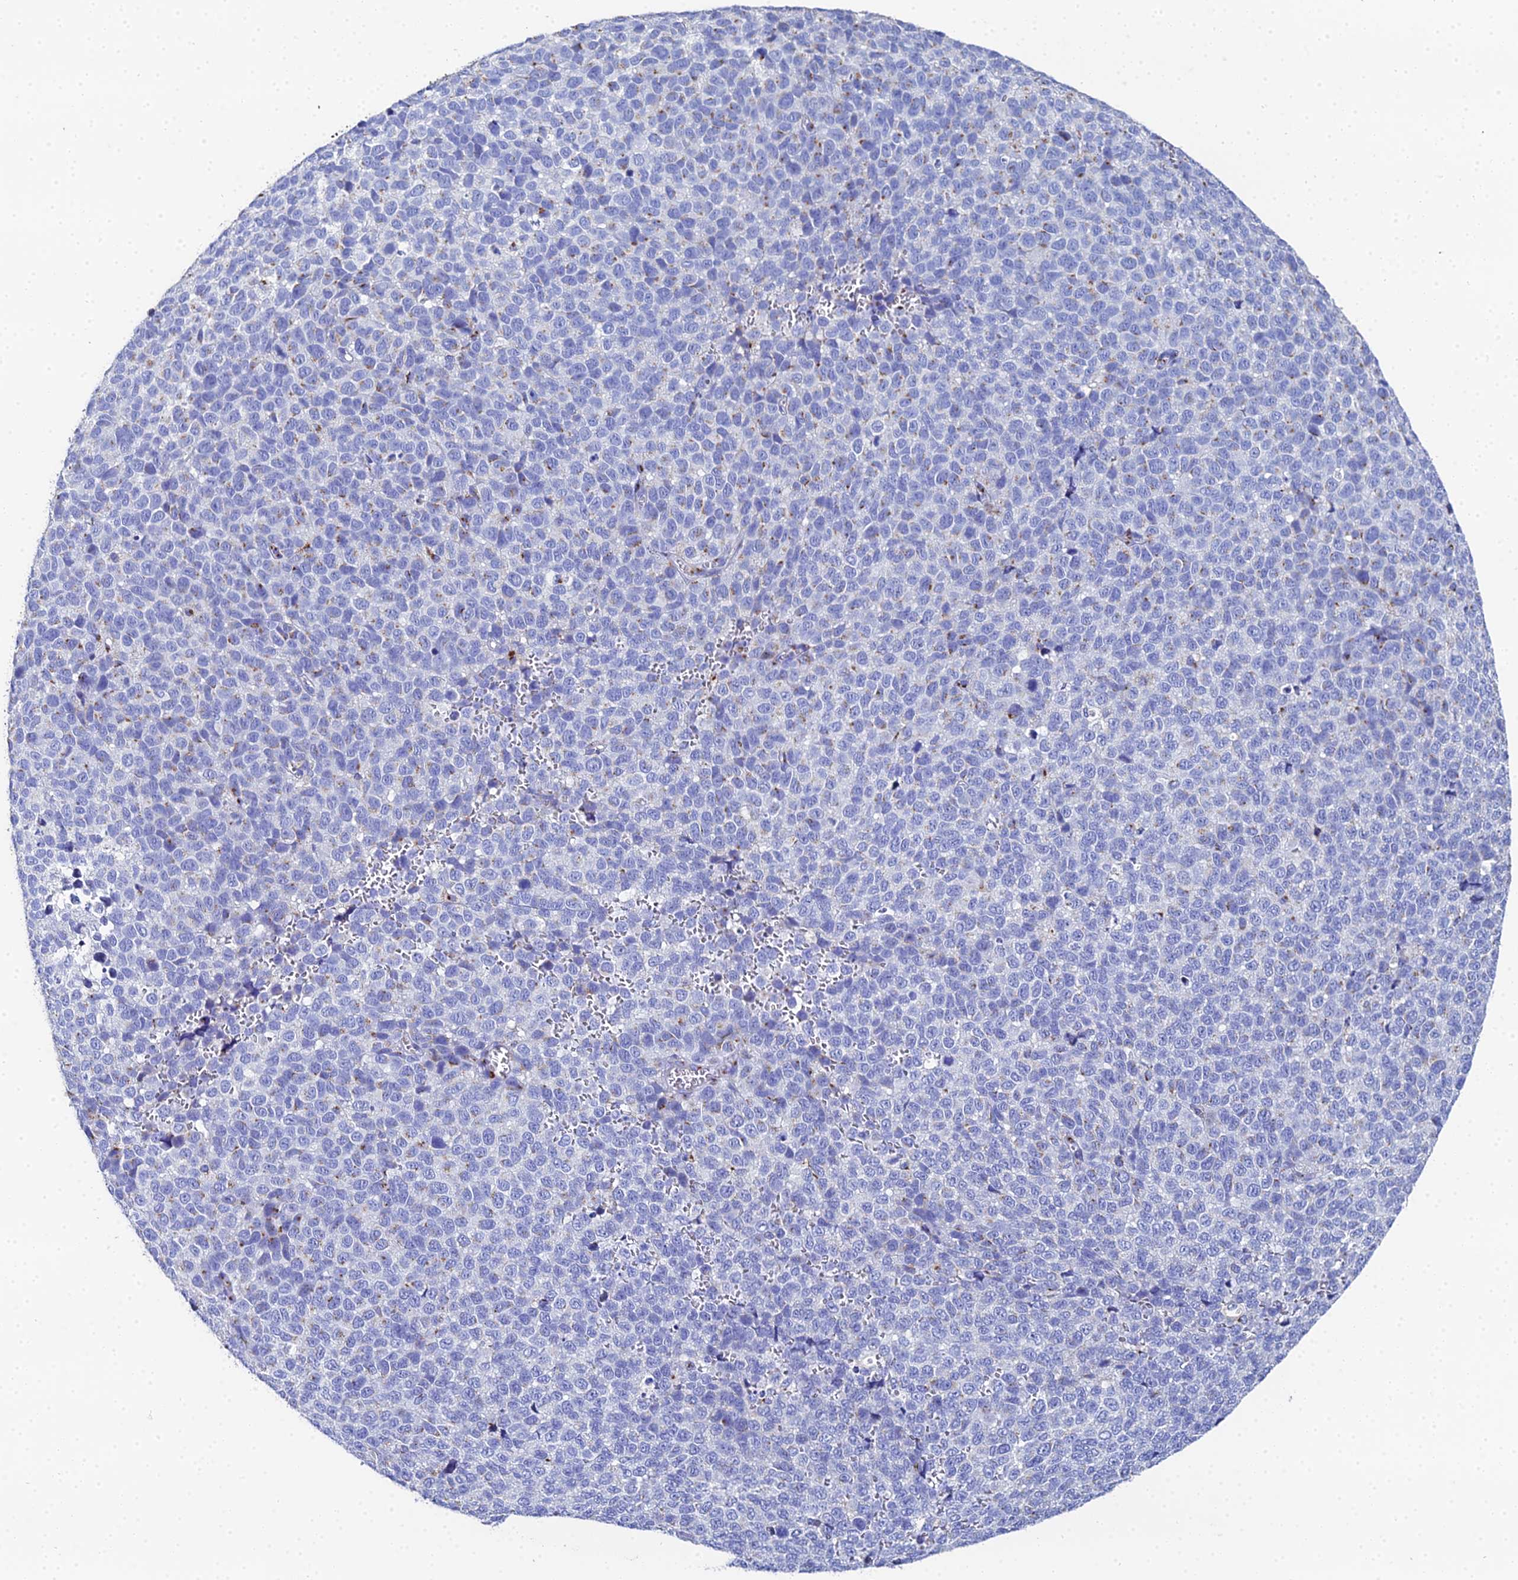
{"staining": {"intensity": "moderate", "quantity": "<25%", "location": "cytoplasmic/membranous"}, "tissue": "melanoma", "cell_type": "Tumor cells", "image_type": "cancer", "snomed": [{"axis": "morphology", "description": "Malignant melanoma, NOS"}, {"axis": "topography", "description": "Nose, NOS"}], "caption": "Malignant melanoma stained for a protein exhibits moderate cytoplasmic/membranous positivity in tumor cells.", "gene": "ENSG00000268674", "patient": {"sex": "female", "age": 48}}